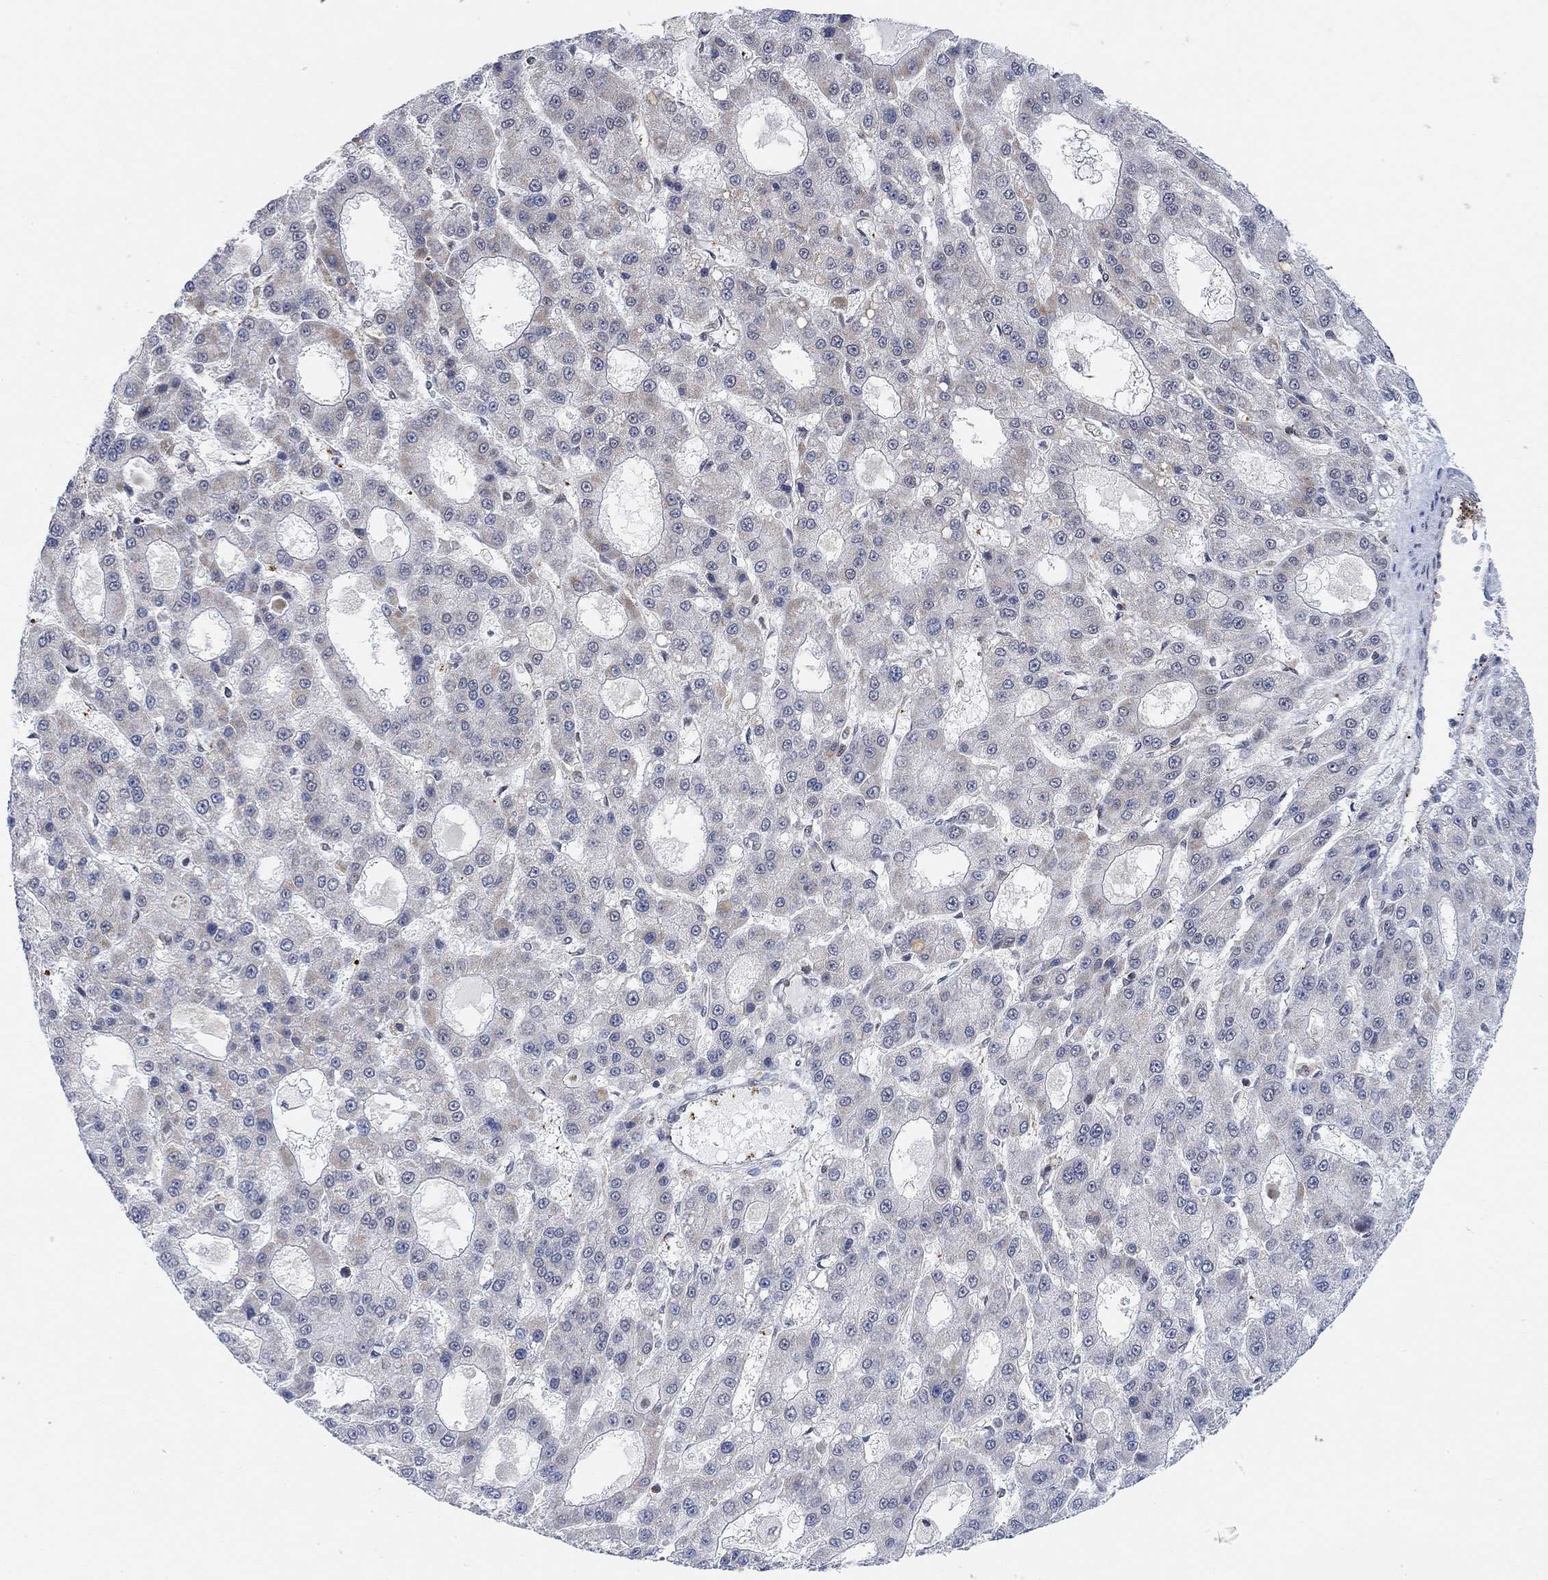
{"staining": {"intensity": "negative", "quantity": "none", "location": "none"}, "tissue": "liver cancer", "cell_type": "Tumor cells", "image_type": "cancer", "snomed": [{"axis": "morphology", "description": "Carcinoma, Hepatocellular, NOS"}, {"axis": "topography", "description": "Liver"}], "caption": "High magnification brightfield microscopy of hepatocellular carcinoma (liver) stained with DAB (3,3'-diaminobenzidine) (brown) and counterstained with hematoxylin (blue): tumor cells show no significant staining. (Stains: DAB immunohistochemistry with hematoxylin counter stain, Microscopy: brightfield microscopy at high magnification).", "gene": "PWWP2B", "patient": {"sex": "male", "age": 70}}